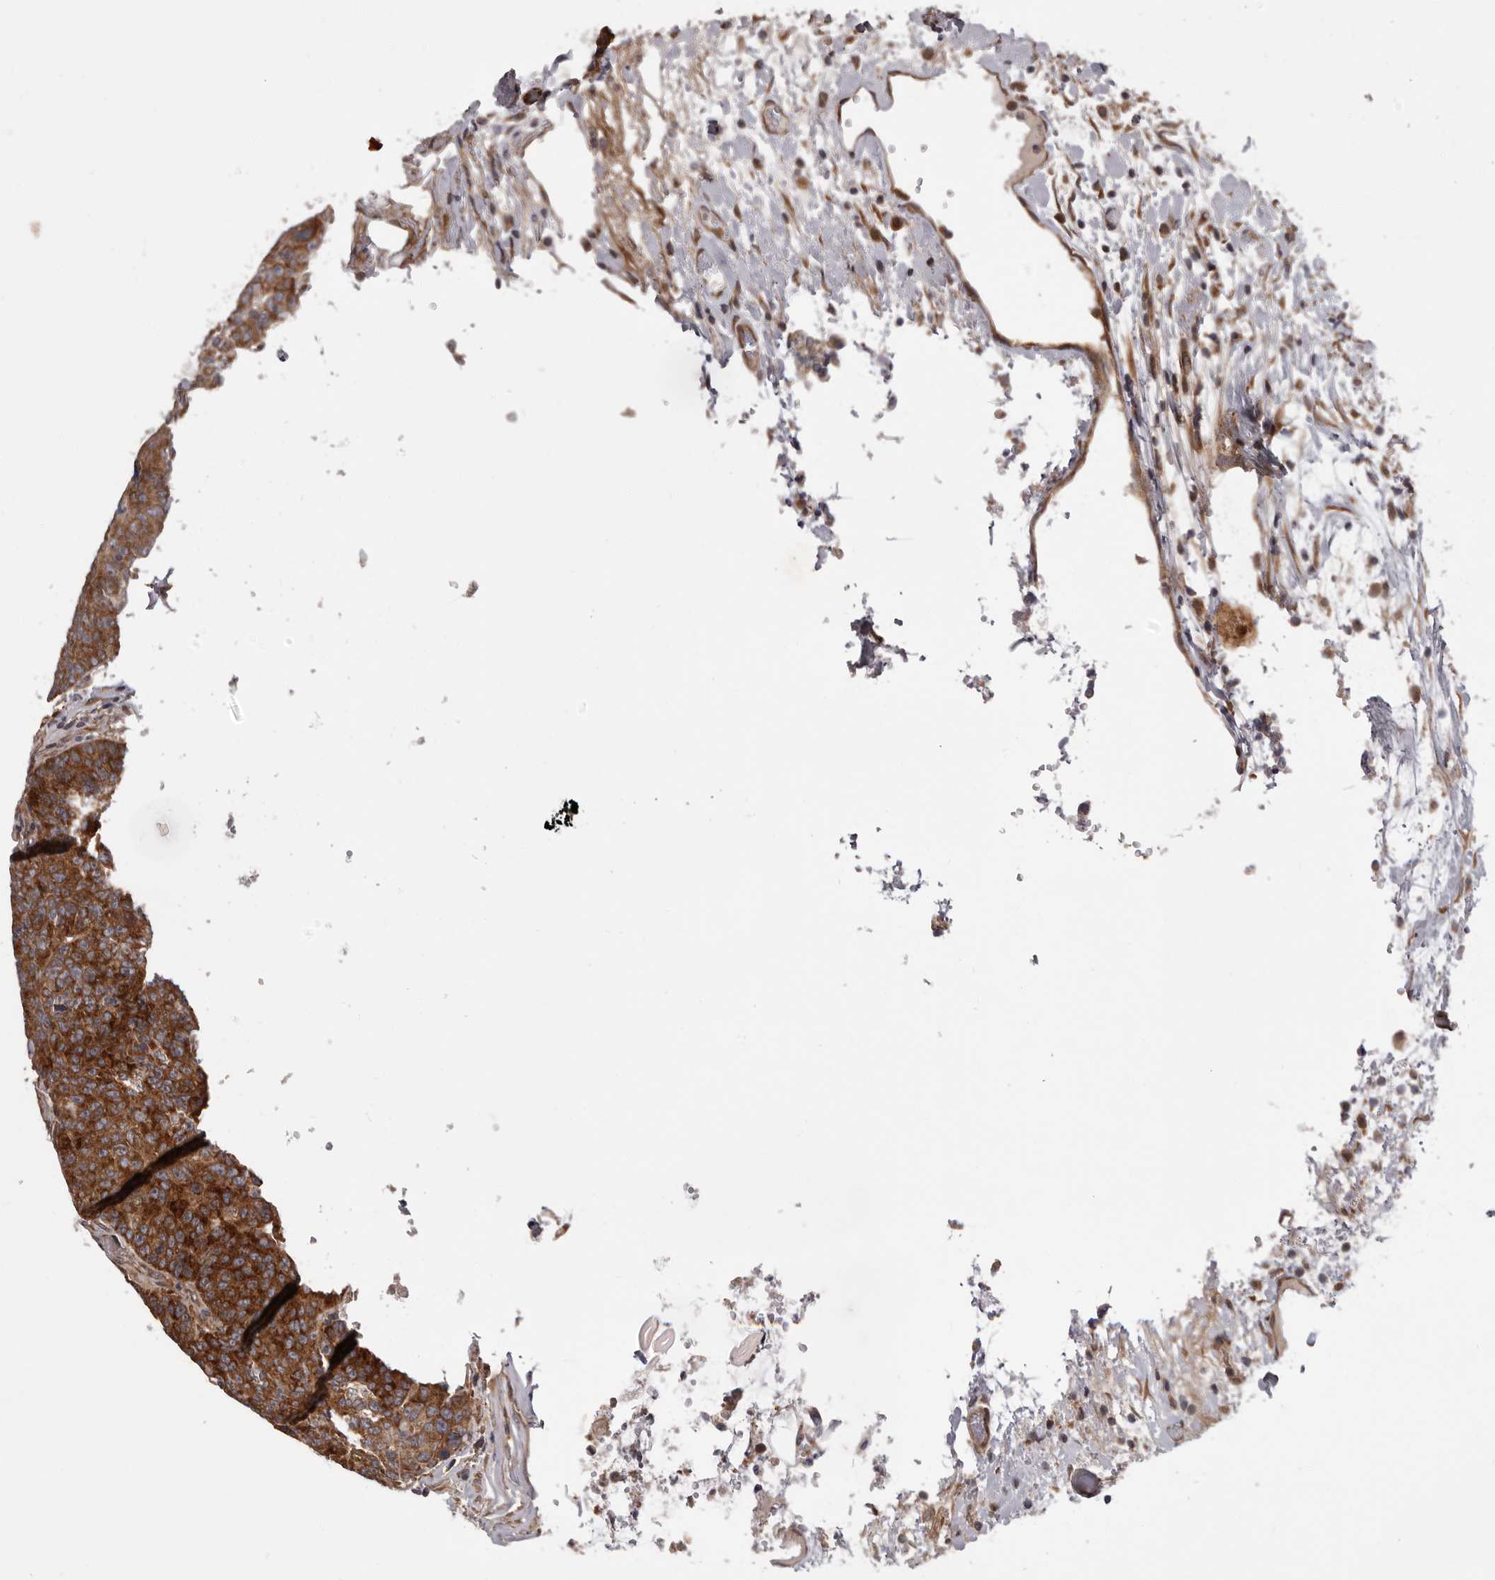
{"staining": {"intensity": "strong", "quantity": ">75%", "location": "cytoplasmic/membranous"}, "tissue": "colorectal cancer", "cell_type": "Tumor cells", "image_type": "cancer", "snomed": [{"axis": "morphology", "description": "Adenocarcinoma, NOS"}, {"axis": "topography", "description": "Colon"}], "caption": "IHC of adenocarcinoma (colorectal) demonstrates high levels of strong cytoplasmic/membranous staining in approximately >75% of tumor cells.", "gene": "VPS37A", "patient": {"sex": "female", "age": 53}}